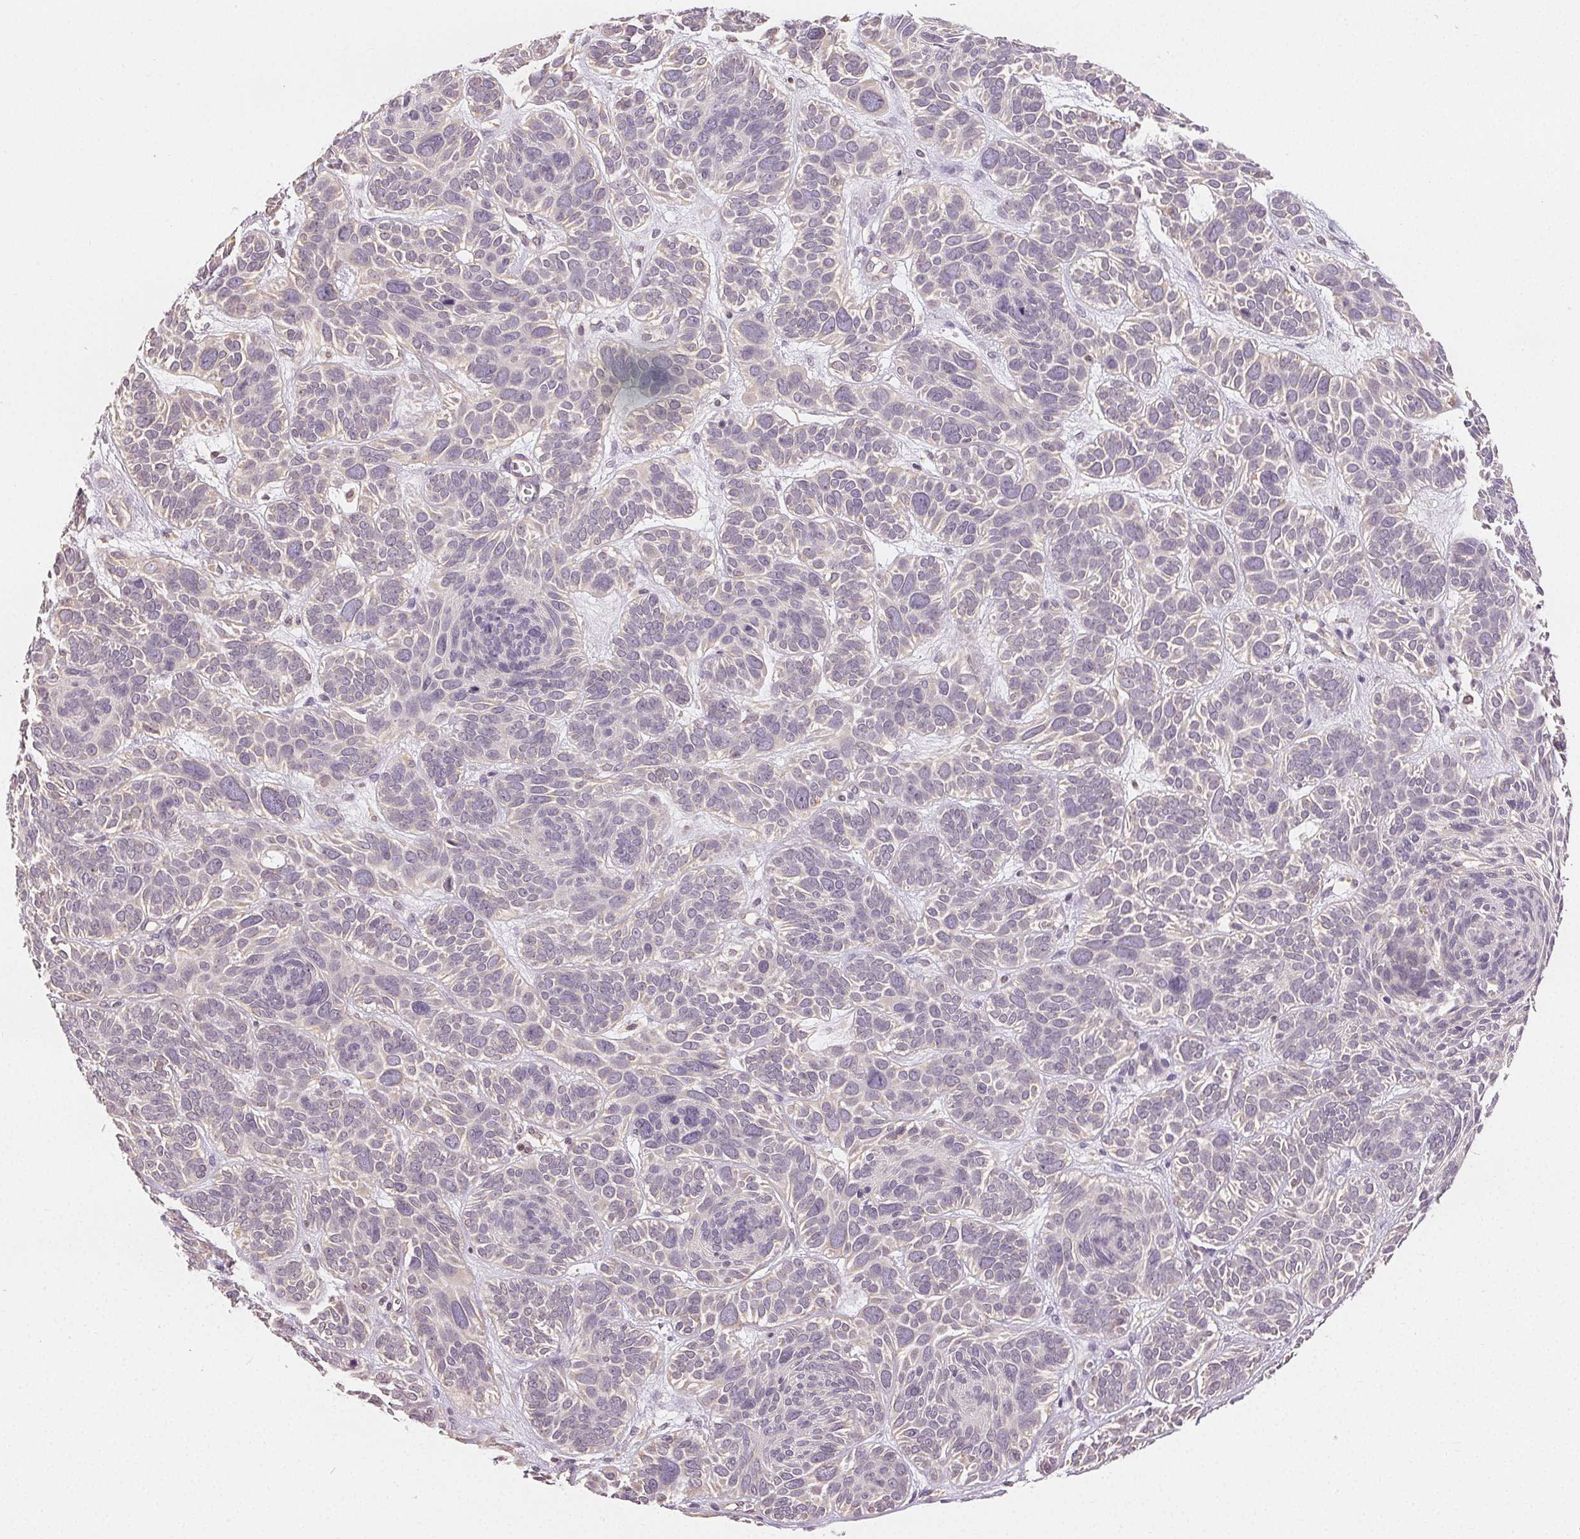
{"staining": {"intensity": "negative", "quantity": "none", "location": "none"}, "tissue": "skin cancer", "cell_type": "Tumor cells", "image_type": "cancer", "snomed": [{"axis": "morphology", "description": "Basal cell carcinoma"}, {"axis": "topography", "description": "Skin"}, {"axis": "topography", "description": "Skin of face"}], "caption": "A photomicrograph of human skin cancer is negative for staining in tumor cells.", "gene": "SEZ6L2", "patient": {"sex": "male", "age": 73}}